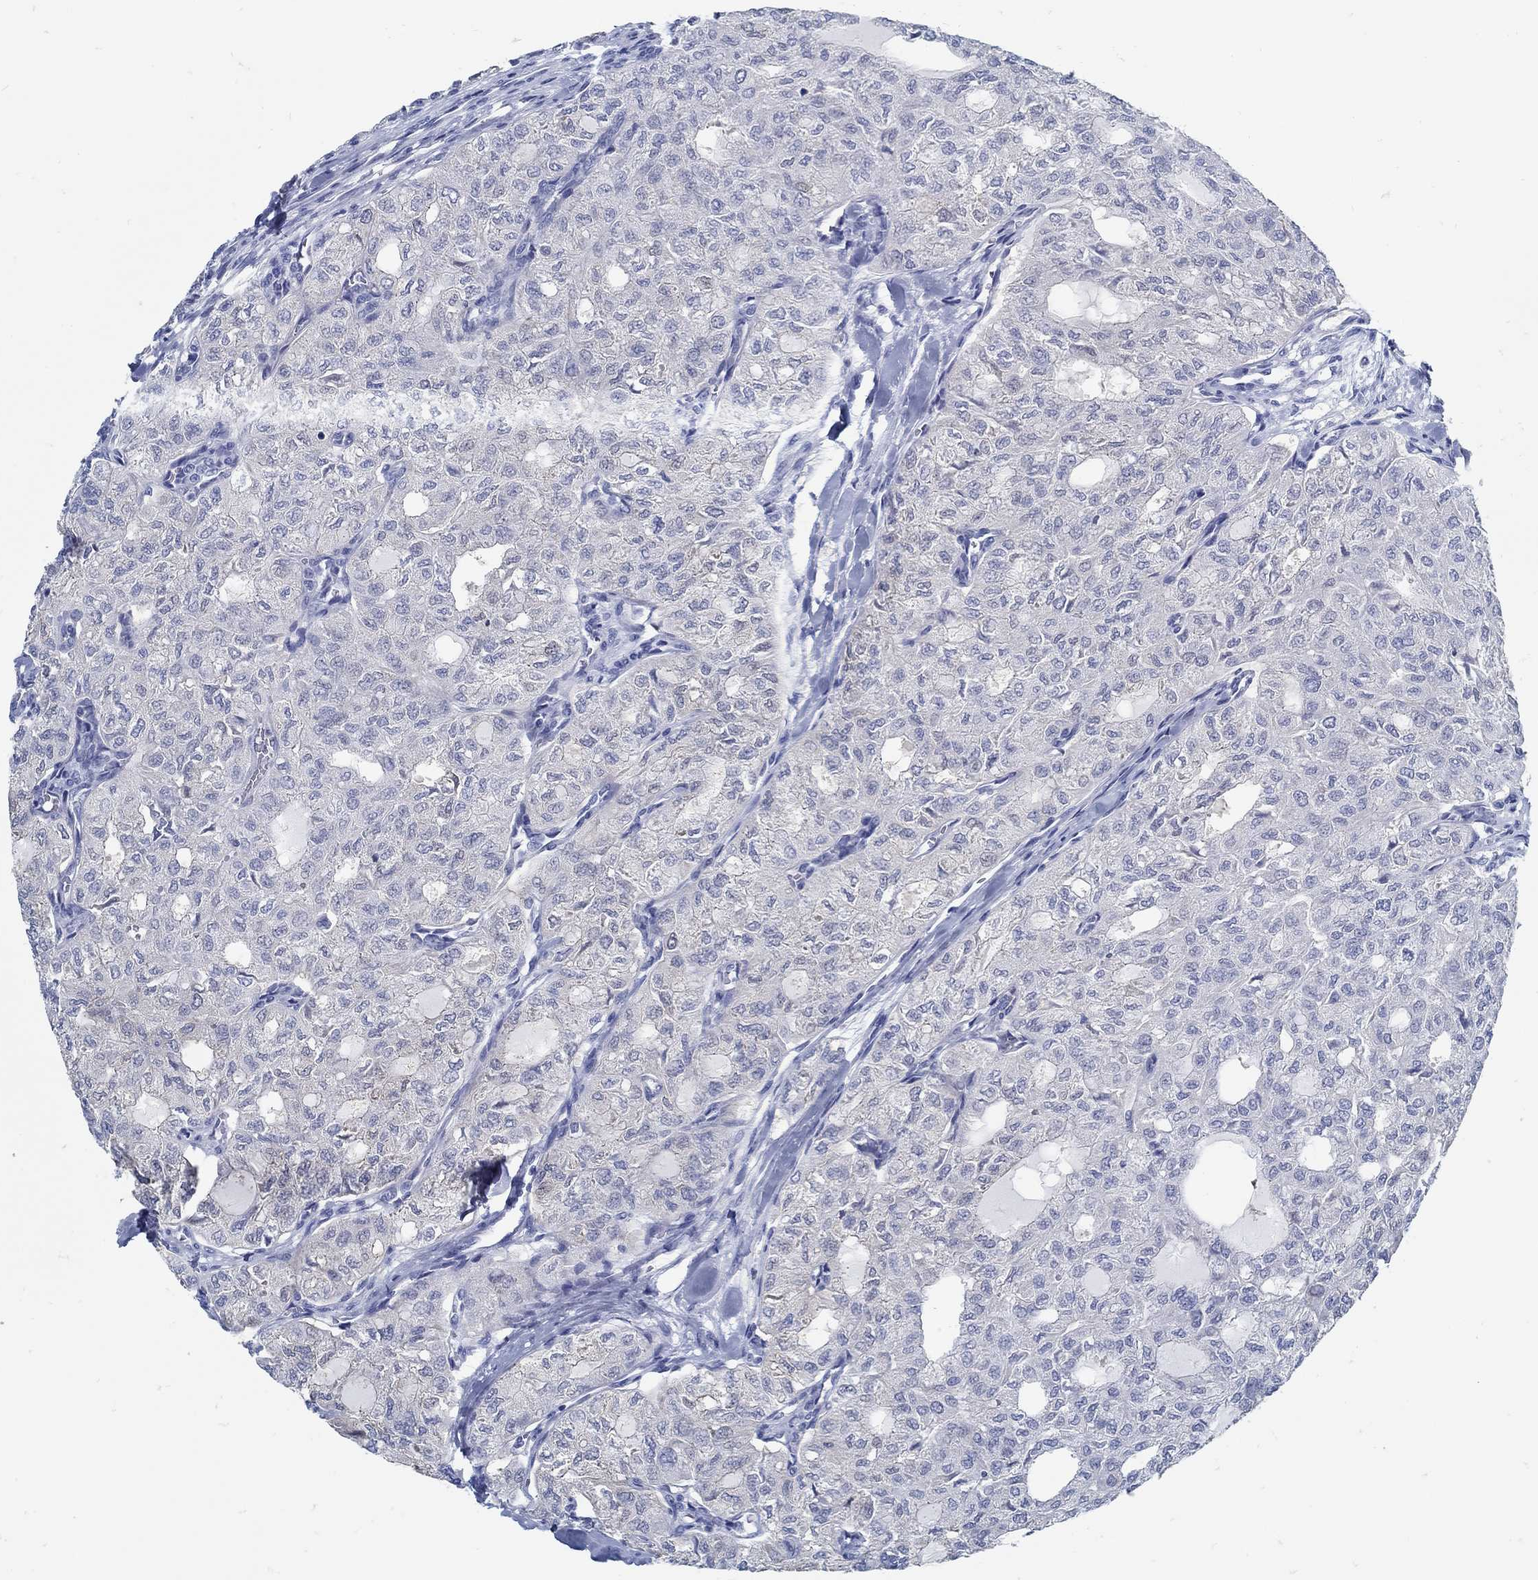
{"staining": {"intensity": "negative", "quantity": "none", "location": "none"}, "tissue": "thyroid cancer", "cell_type": "Tumor cells", "image_type": "cancer", "snomed": [{"axis": "morphology", "description": "Follicular adenoma carcinoma, NOS"}, {"axis": "topography", "description": "Thyroid gland"}], "caption": "Follicular adenoma carcinoma (thyroid) was stained to show a protein in brown. There is no significant staining in tumor cells. (IHC, brightfield microscopy, high magnification).", "gene": "ZFAND4", "patient": {"sex": "male", "age": 75}}